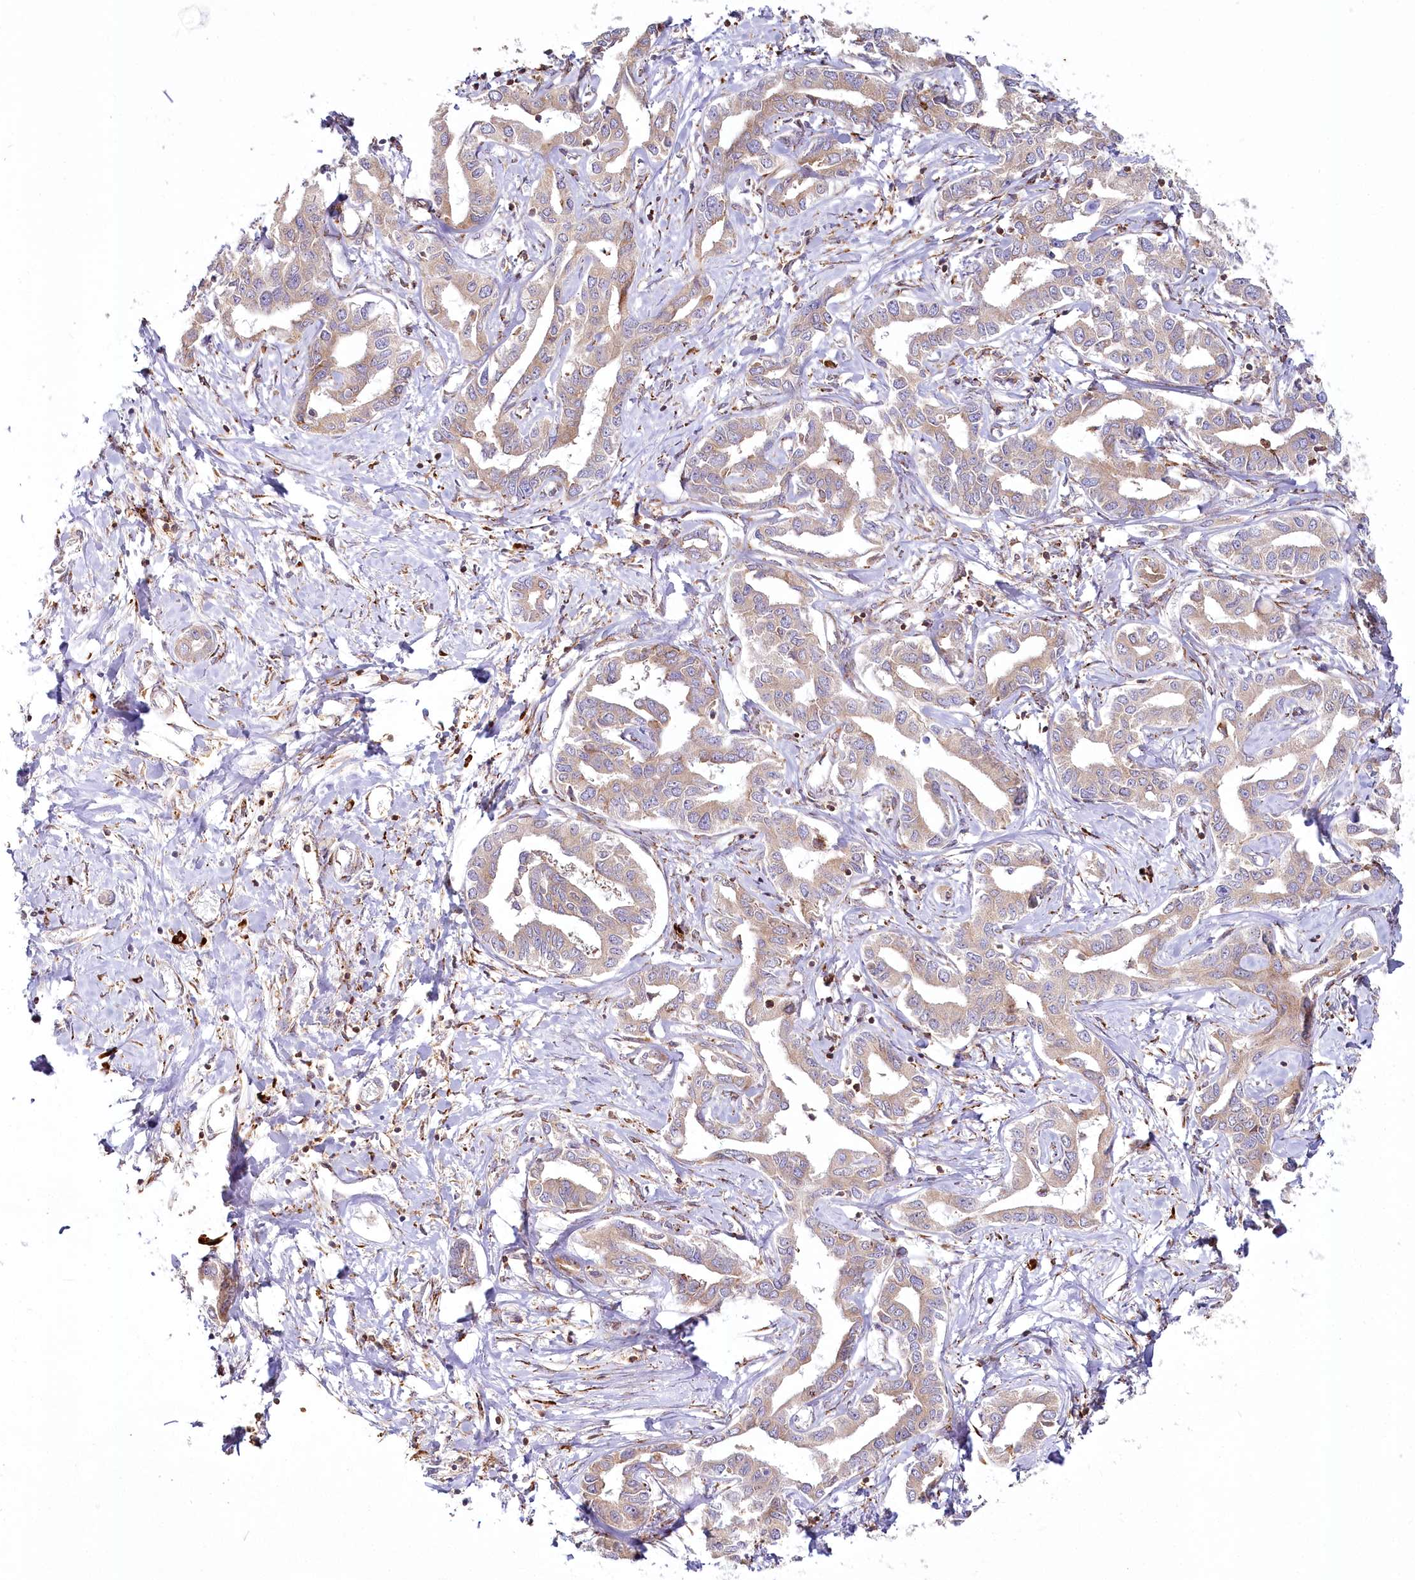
{"staining": {"intensity": "weak", "quantity": "<25%", "location": "cytoplasmic/membranous"}, "tissue": "liver cancer", "cell_type": "Tumor cells", "image_type": "cancer", "snomed": [{"axis": "morphology", "description": "Cholangiocarcinoma"}, {"axis": "topography", "description": "Liver"}], "caption": "An immunohistochemistry (IHC) image of liver cancer is shown. There is no staining in tumor cells of liver cancer.", "gene": "POGLUT1", "patient": {"sex": "male", "age": 59}}